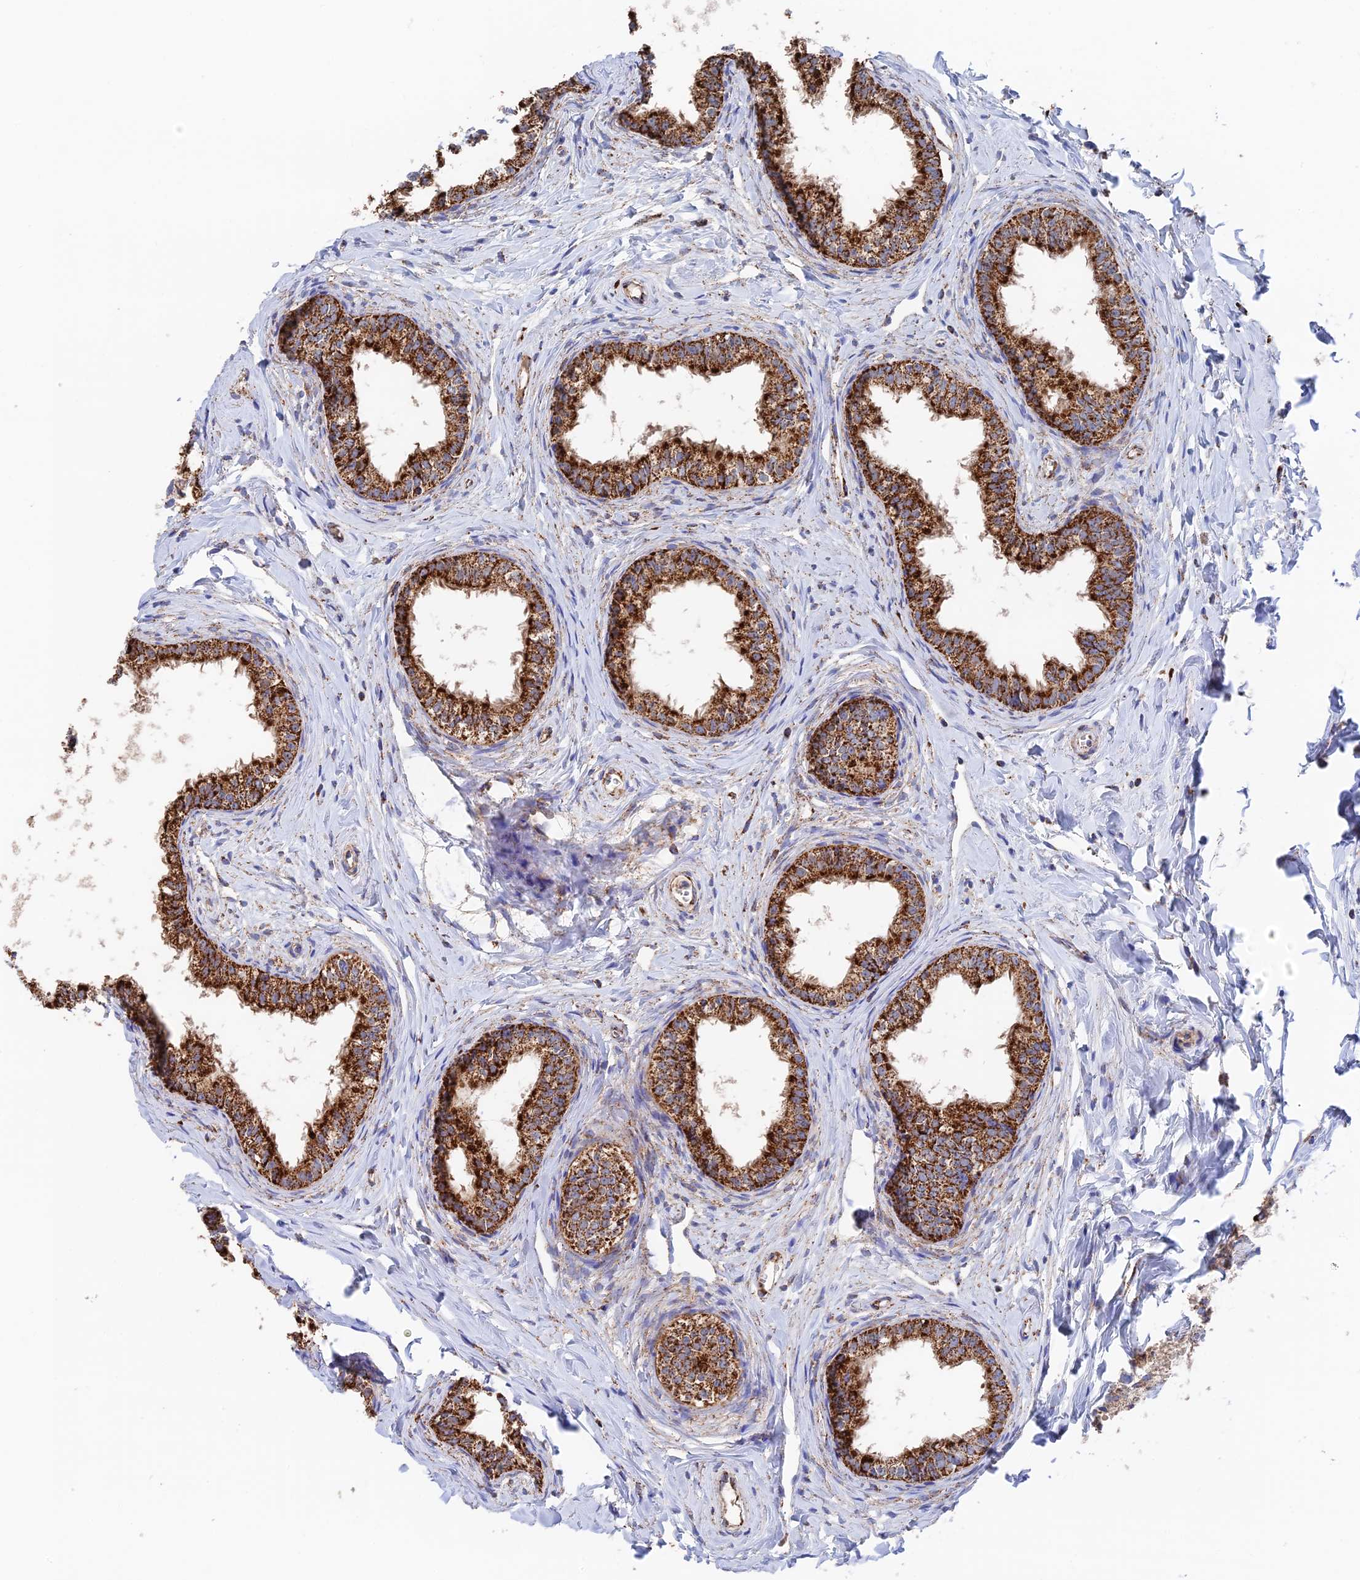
{"staining": {"intensity": "strong", "quantity": ">75%", "location": "cytoplasmic/membranous"}, "tissue": "epididymis", "cell_type": "Glandular cells", "image_type": "normal", "snomed": [{"axis": "morphology", "description": "Normal tissue, NOS"}, {"axis": "topography", "description": "Epididymis"}], "caption": "Strong cytoplasmic/membranous positivity for a protein is identified in about >75% of glandular cells of benign epididymis using immunohistochemistry.", "gene": "HAUS8", "patient": {"sex": "male", "age": 34}}